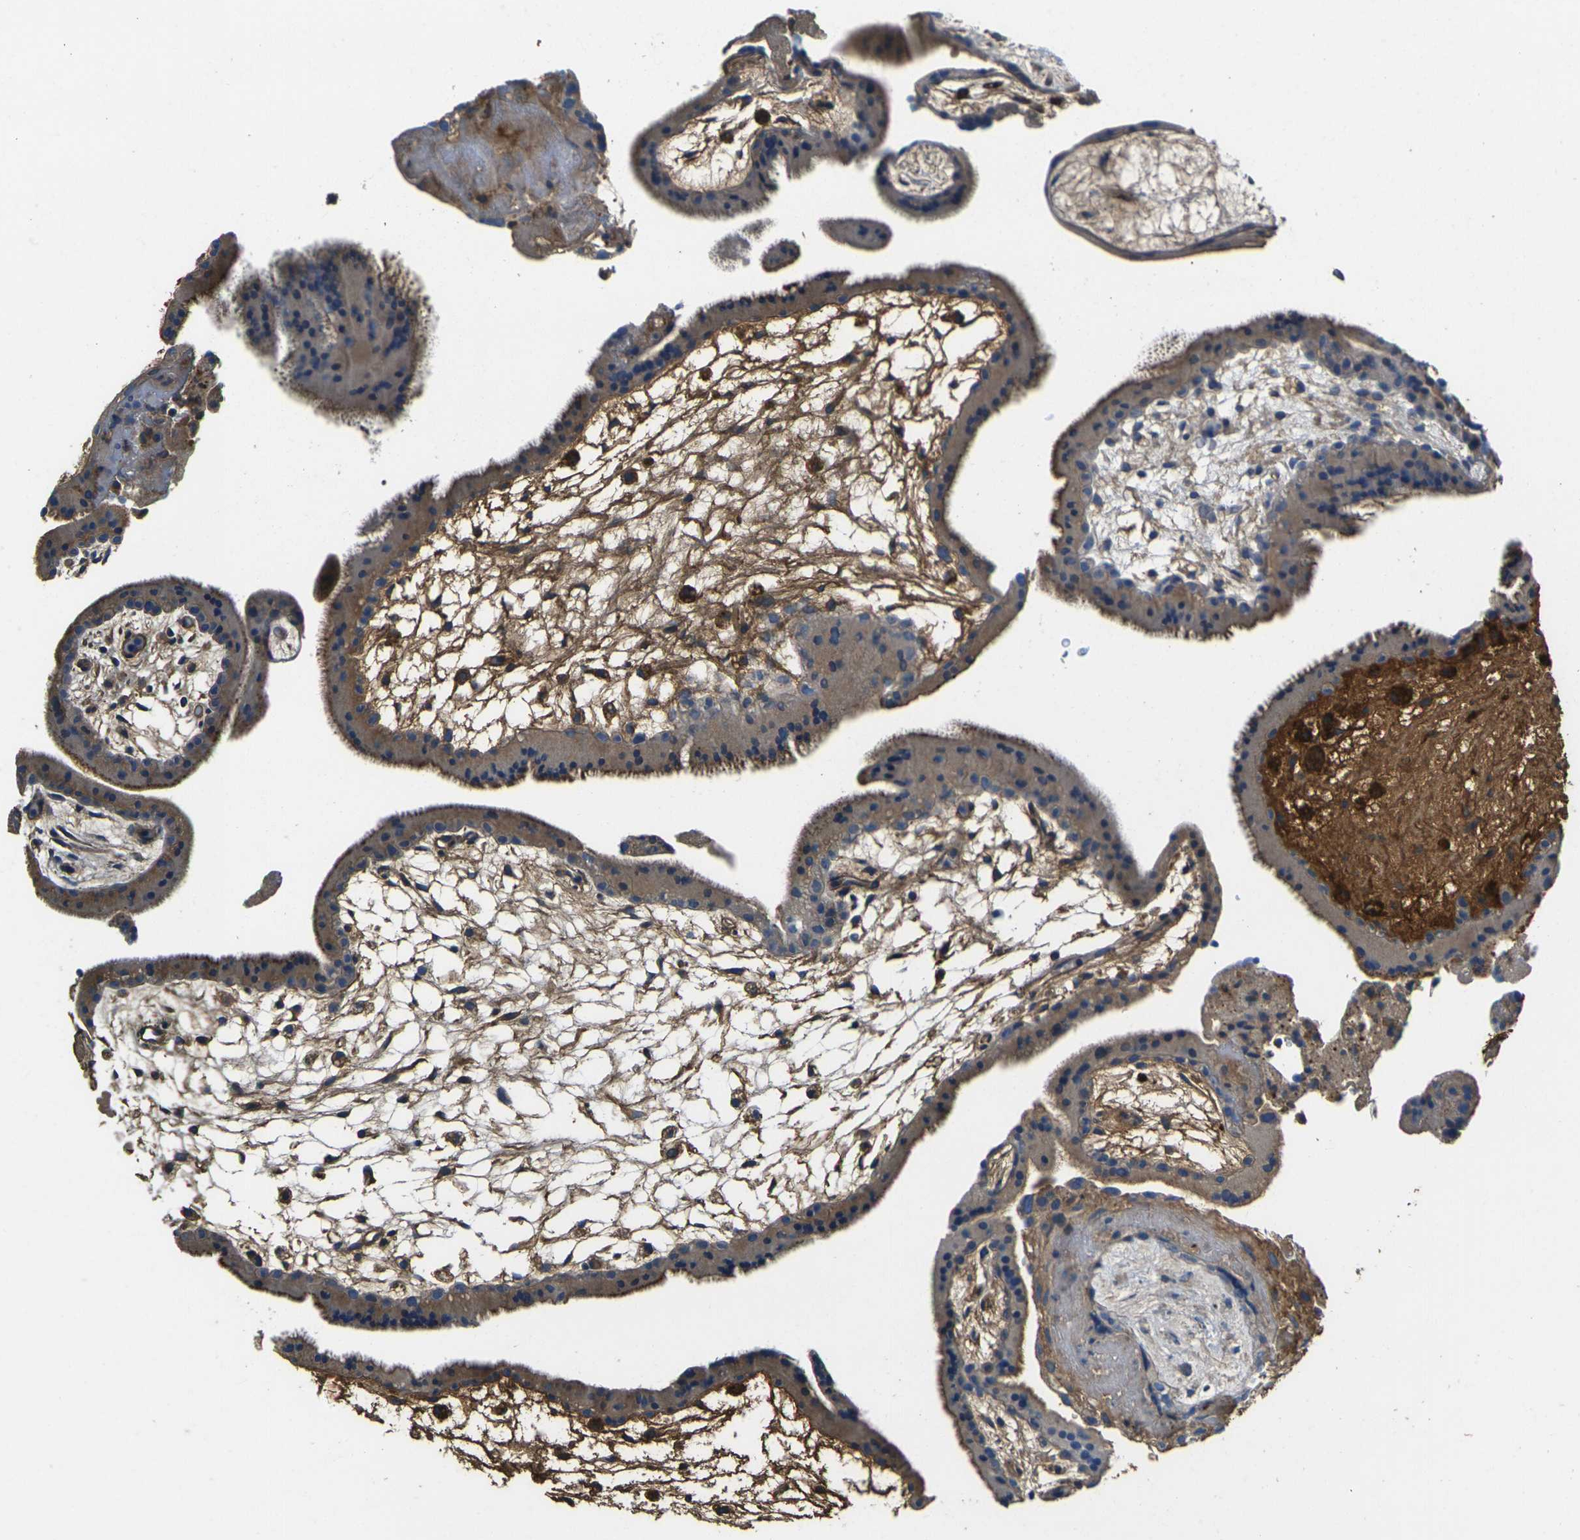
{"staining": {"intensity": "moderate", "quantity": ">75%", "location": "cytoplasmic/membranous"}, "tissue": "placenta", "cell_type": "Trophoblastic cells", "image_type": "normal", "snomed": [{"axis": "morphology", "description": "Normal tissue, NOS"}, {"axis": "topography", "description": "Placenta"}], "caption": "IHC photomicrograph of benign placenta: human placenta stained using immunohistochemistry shows medium levels of moderate protein expression localized specifically in the cytoplasmic/membranous of trophoblastic cells, appearing as a cytoplasmic/membranous brown color.", "gene": "HSPG2", "patient": {"sex": "female", "age": 19}}